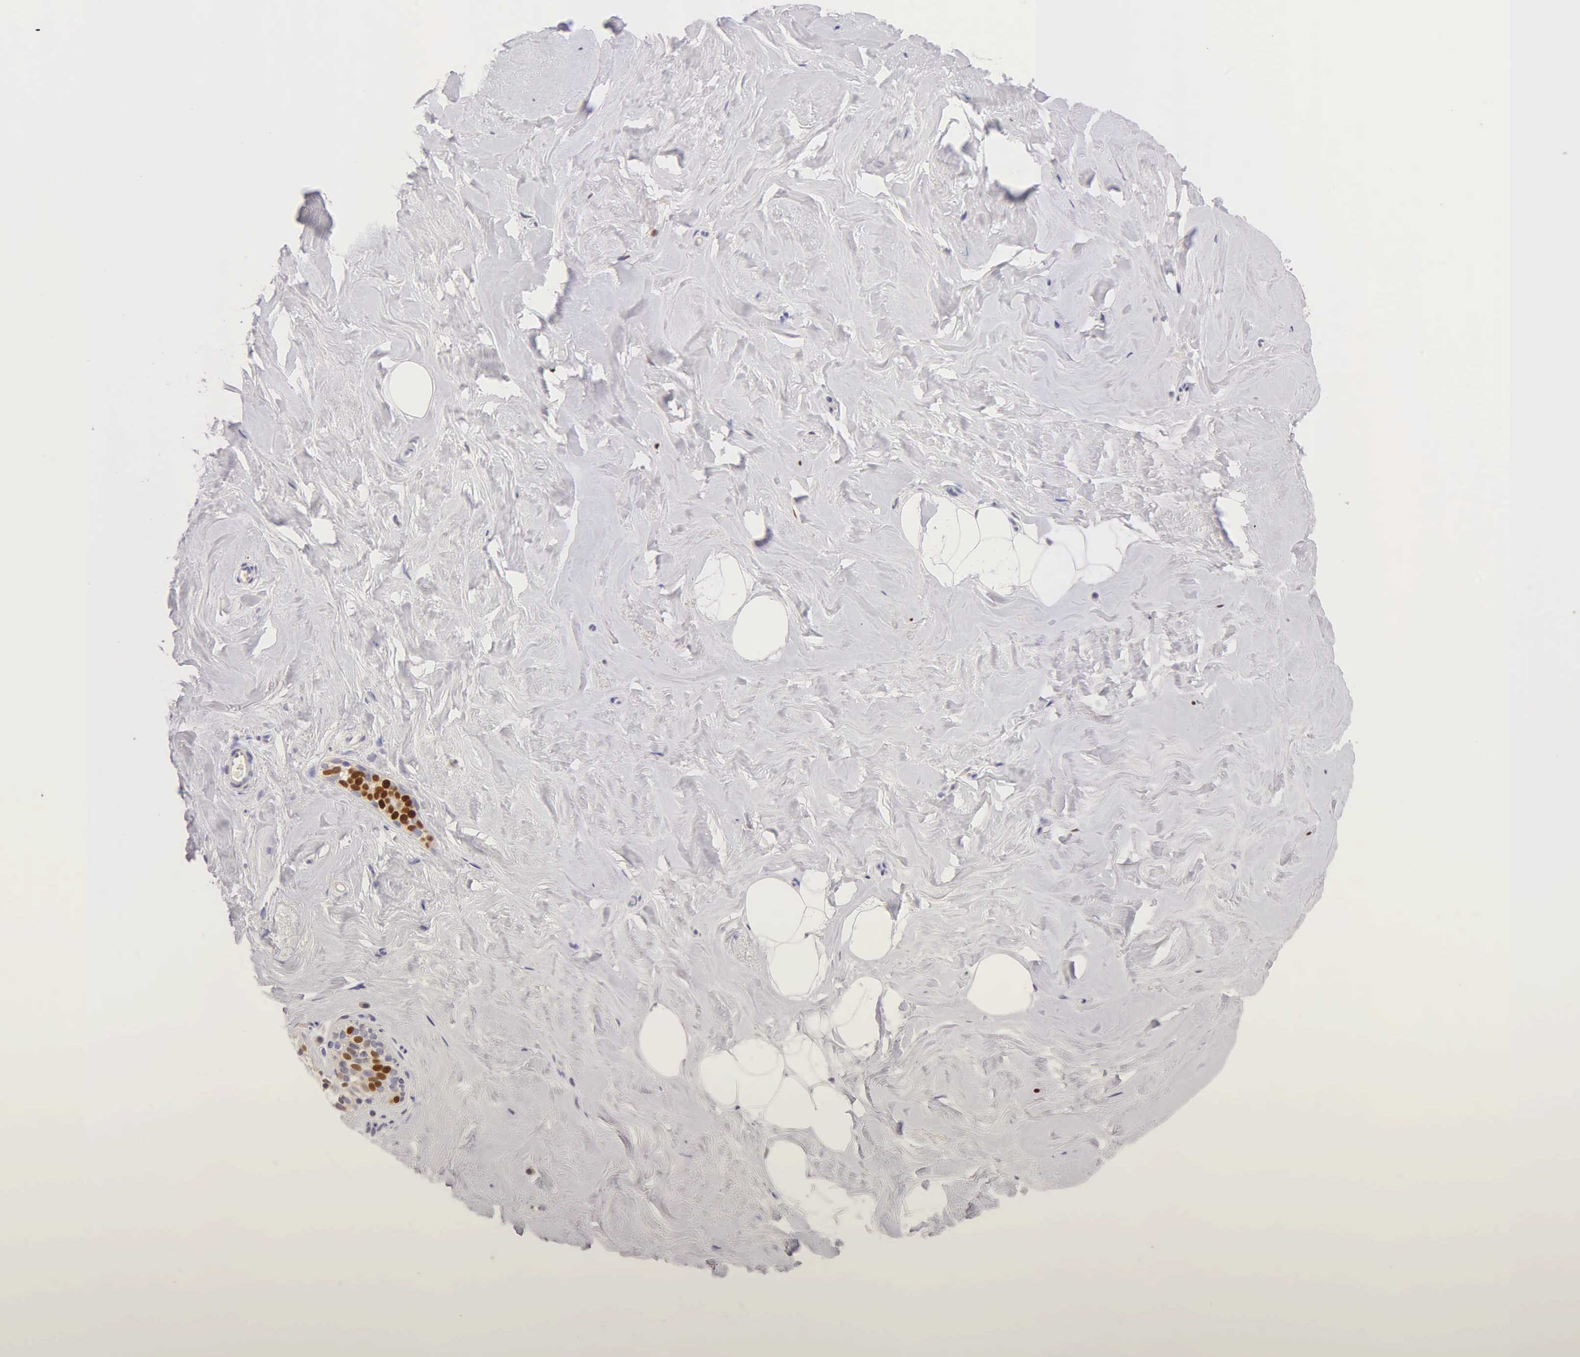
{"staining": {"intensity": "negative", "quantity": "none", "location": "none"}, "tissue": "breast", "cell_type": "Adipocytes", "image_type": "normal", "snomed": [{"axis": "morphology", "description": "Normal tissue, NOS"}, {"axis": "topography", "description": "Breast"}], "caption": "Immunohistochemistry photomicrograph of unremarkable breast: human breast stained with DAB (3,3'-diaminobenzidine) reveals no significant protein positivity in adipocytes. (DAB (3,3'-diaminobenzidine) immunohistochemistry (IHC), high magnification).", "gene": "ESR1", "patient": {"sex": "female", "age": 54}}